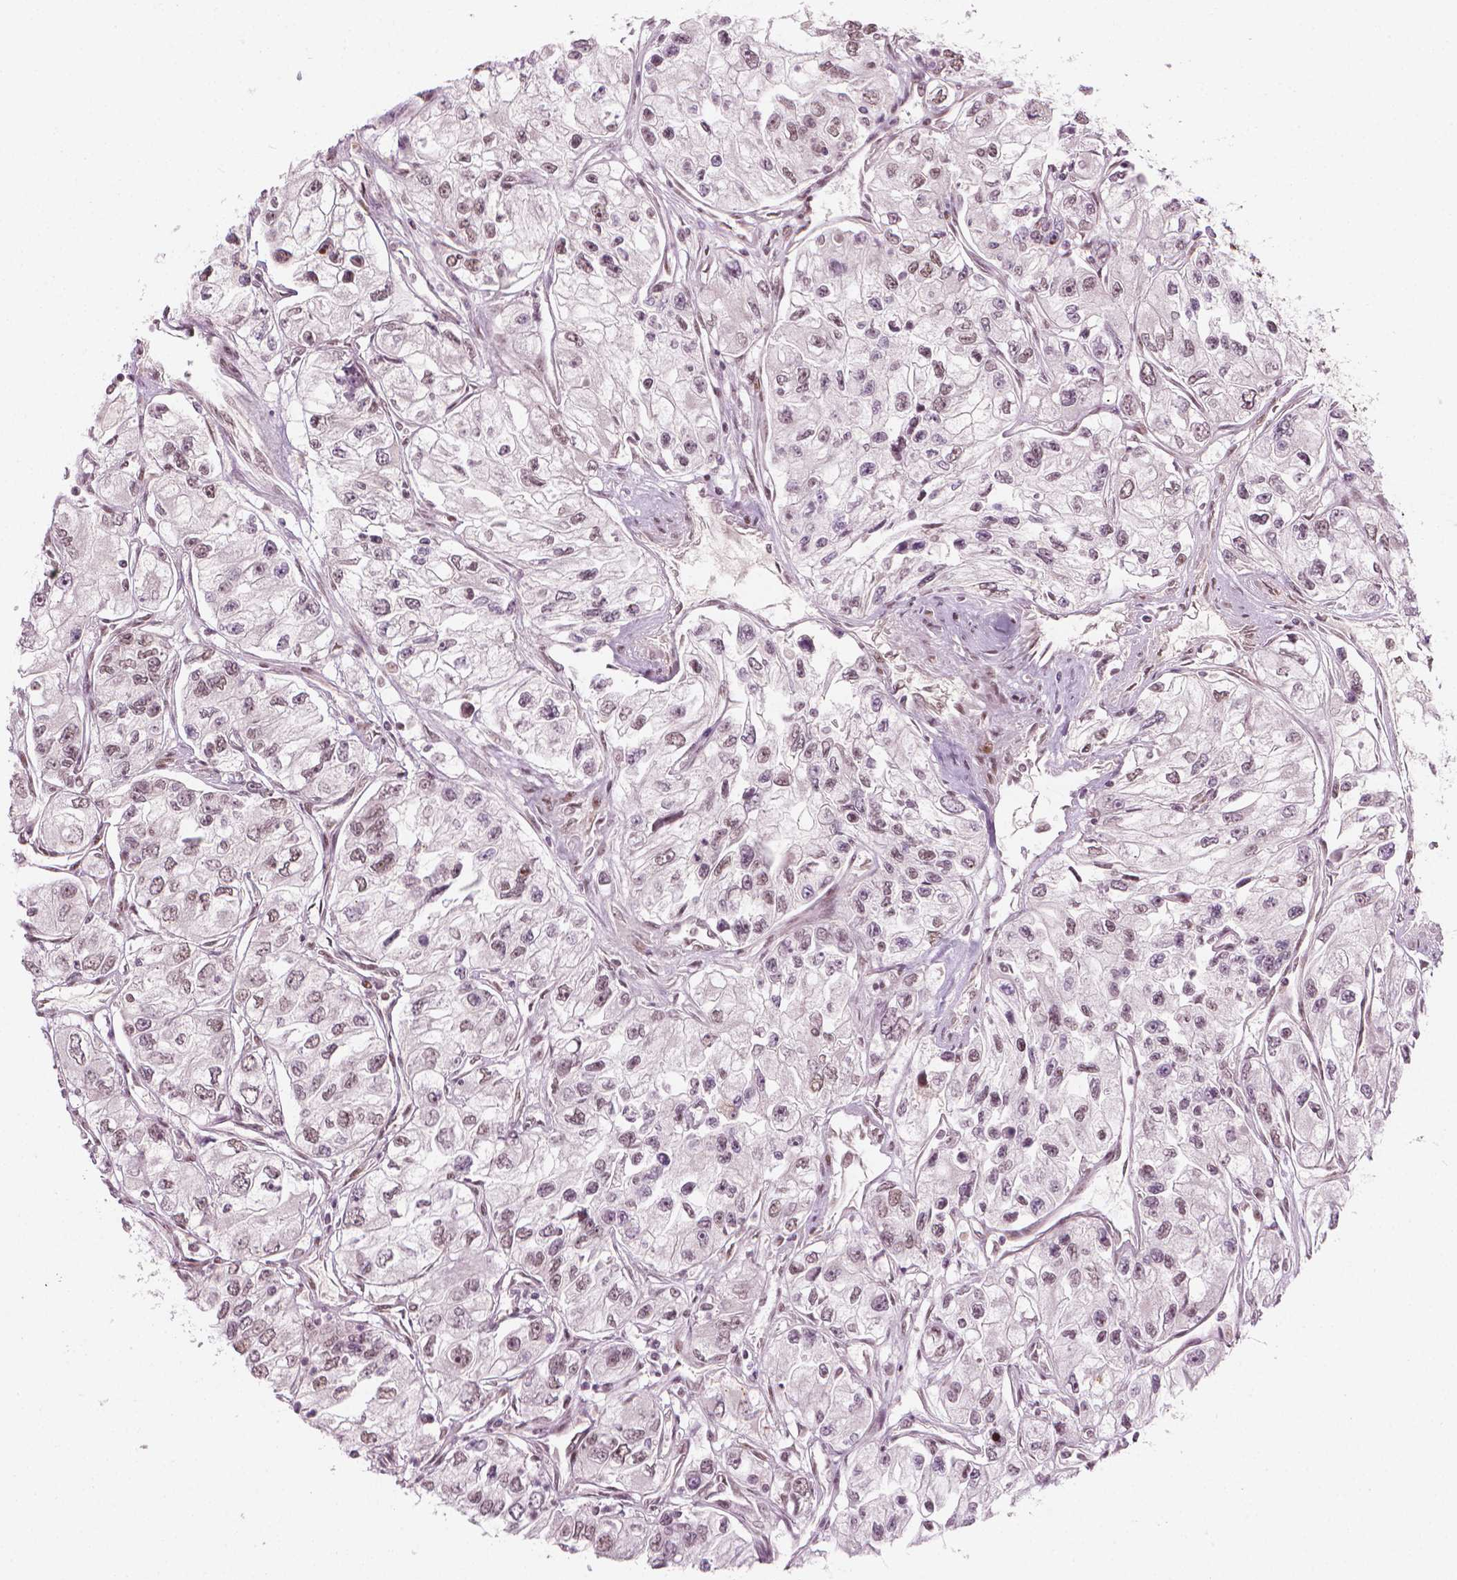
{"staining": {"intensity": "weak", "quantity": ">75%", "location": "nuclear"}, "tissue": "renal cancer", "cell_type": "Tumor cells", "image_type": "cancer", "snomed": [{"axis": "morphology", "description": "Adenocarcinoma, NOS"}, {"axis": "topography", "description": "Kidney"}], "caption": "Adenocarcinoma (renal) was stained to show a protein in brown. There is low levels of weak nuclear staining in about >75% of tumor cells.", "gene": "ELF2", "patient": {"sex": "female", "age": 59}}